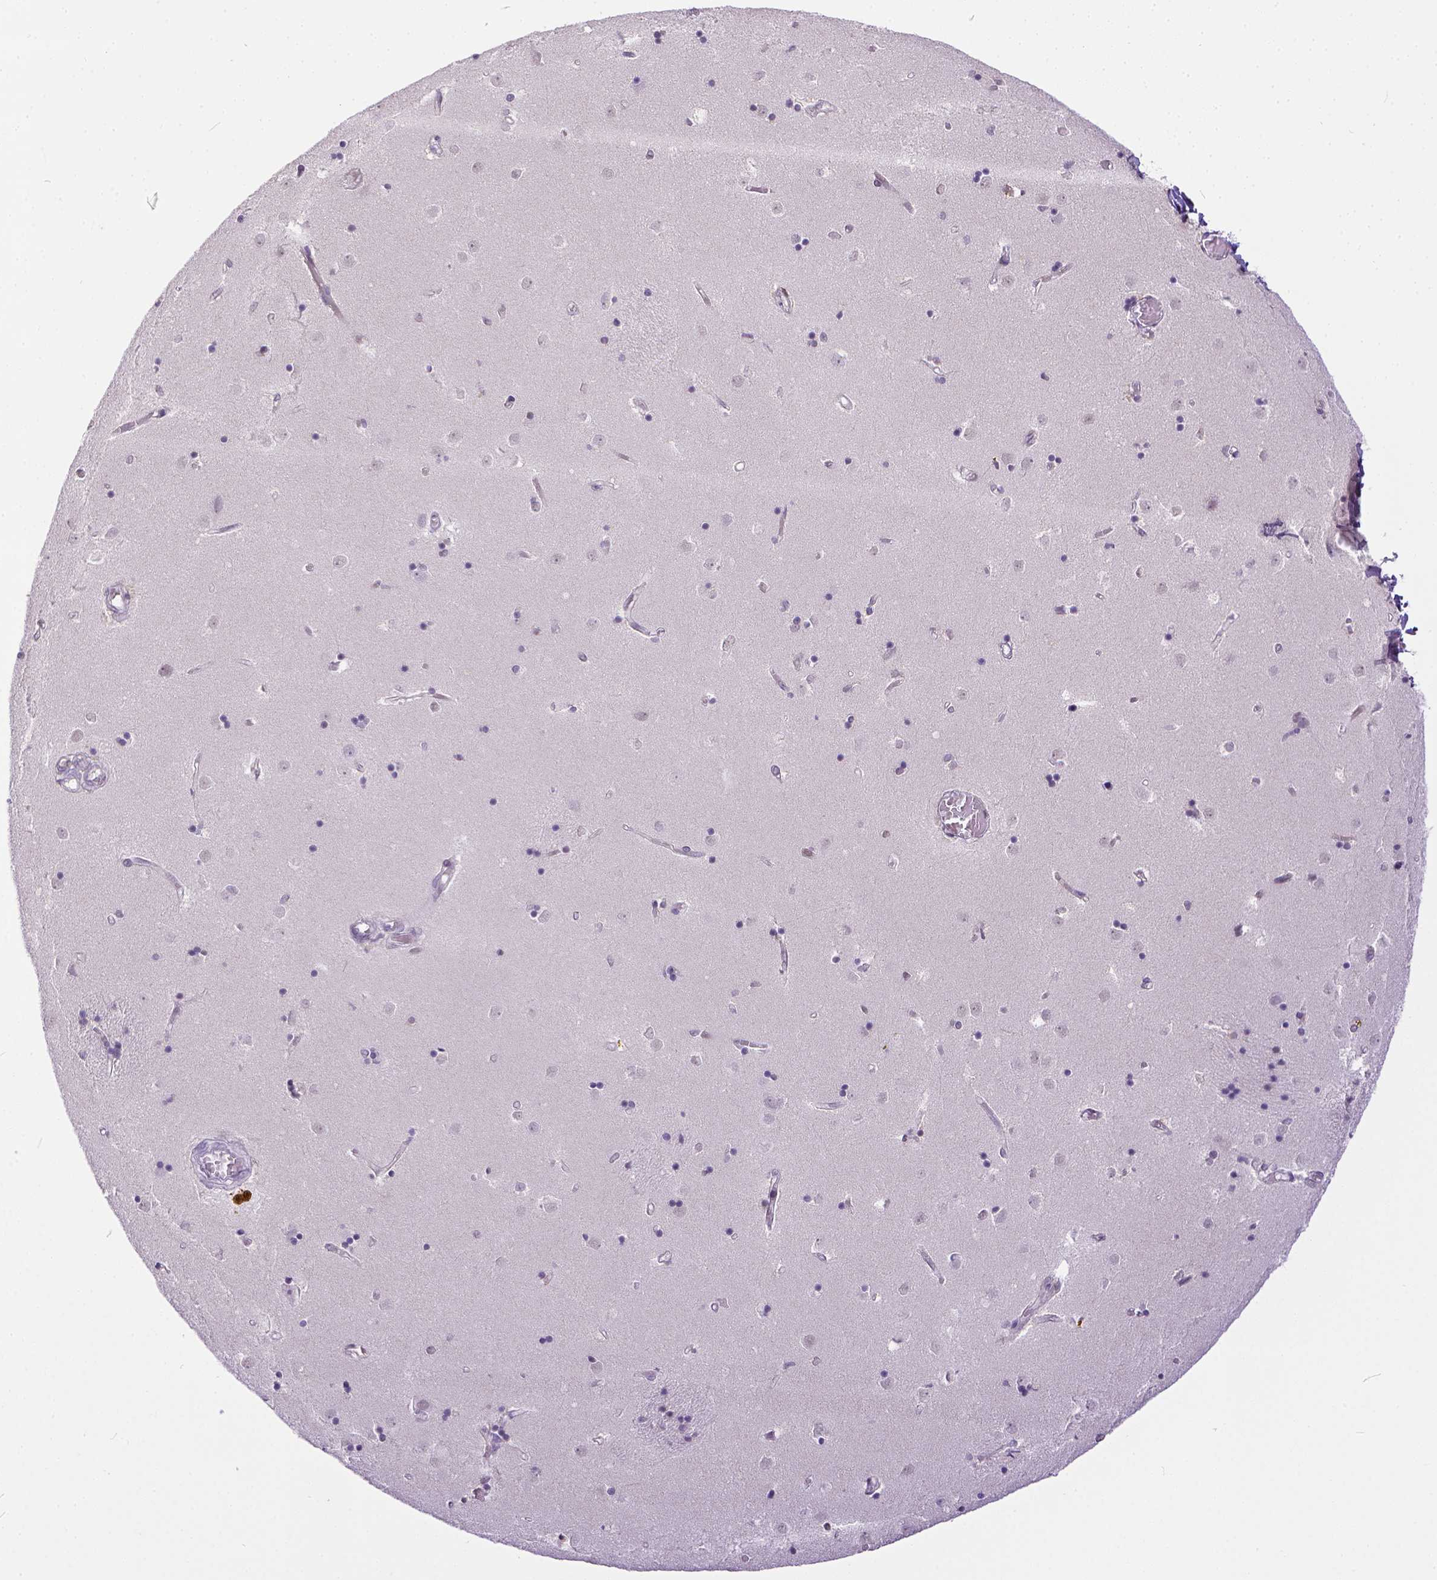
{"staining": {"intensity": "negative", "quantity": "none", "location": "none"}, "tissue": "caudate", "cell_type": "Glial cells", "image_type": "normal", "snomed": [{"axis": "morphology", "description": "Normal tissue, NOS"}, {"axis": "topography", "description": "Lateral ventricle wall"}], "caption": "Glial cells show no significant protein staining in normal caudate. The staining is performed using DAB (3,3'-diaminobenzidine) brown chromogen with nuclei counter-stained in using hematoxylin.", "gene": "ERCC1", "patient": {"sex": "male", "age": 54}}